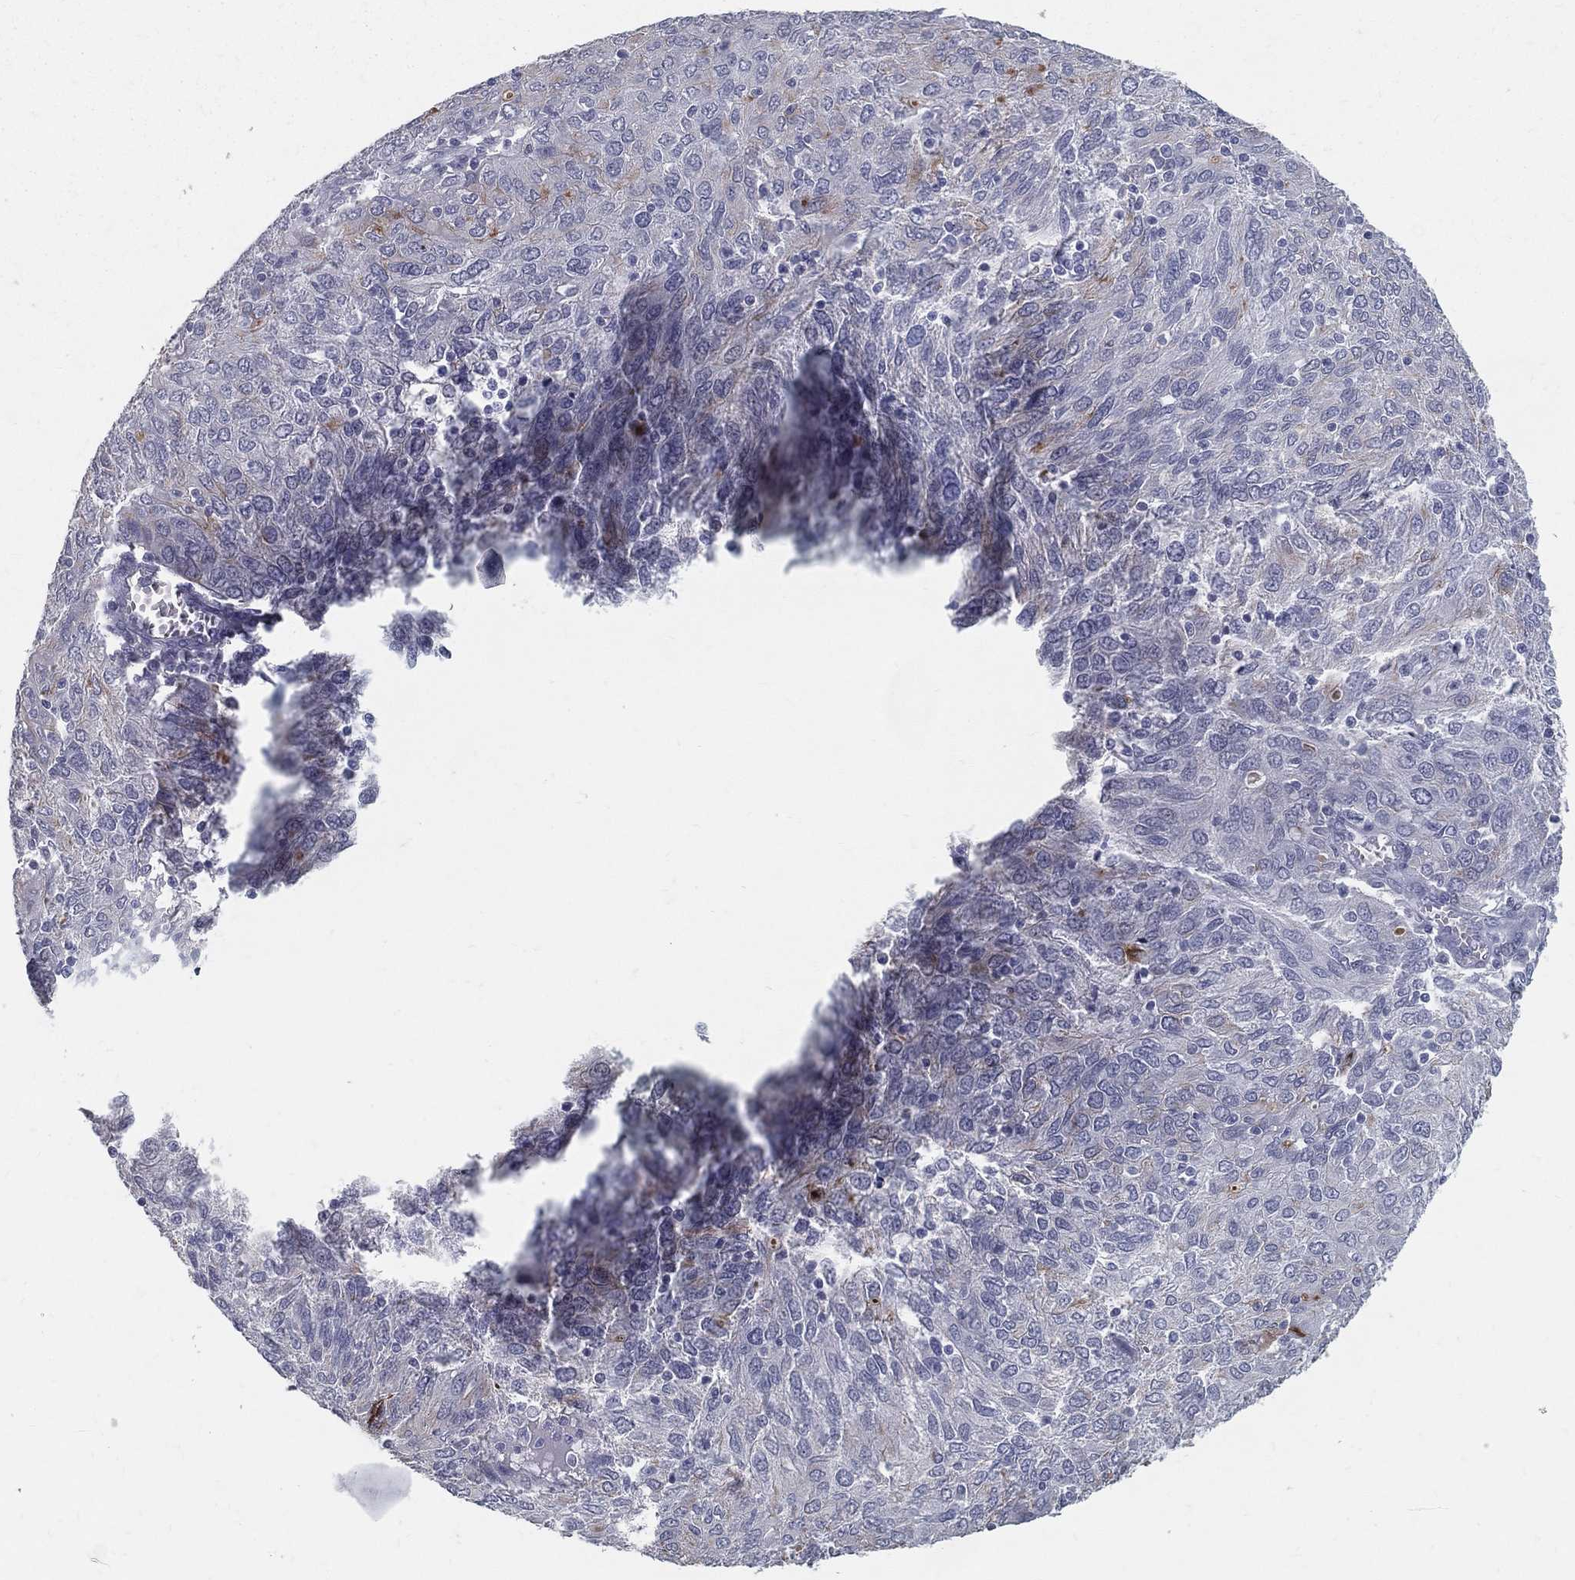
{"staining": {"intensity": "moderate", "quantity": "<25%", "location": "cytoplasmic/membranous"}, "tissue": "ovarian cancer", "cell_type": "Tumor cells", "image_type": "cancer", "snomed": [{"axis": "morphology", "description": "Carcinoma, endometroid"}, {"axis": "topography", "description": "Ovary"}], "caption": "Protein staining shows moderate cytoplasmic/membranous staining in about <25% of tumor cells in endometroid carcinoma (ovarian).", "gene": "ACE2", "patient": {"sex": "female", "age": 50}}